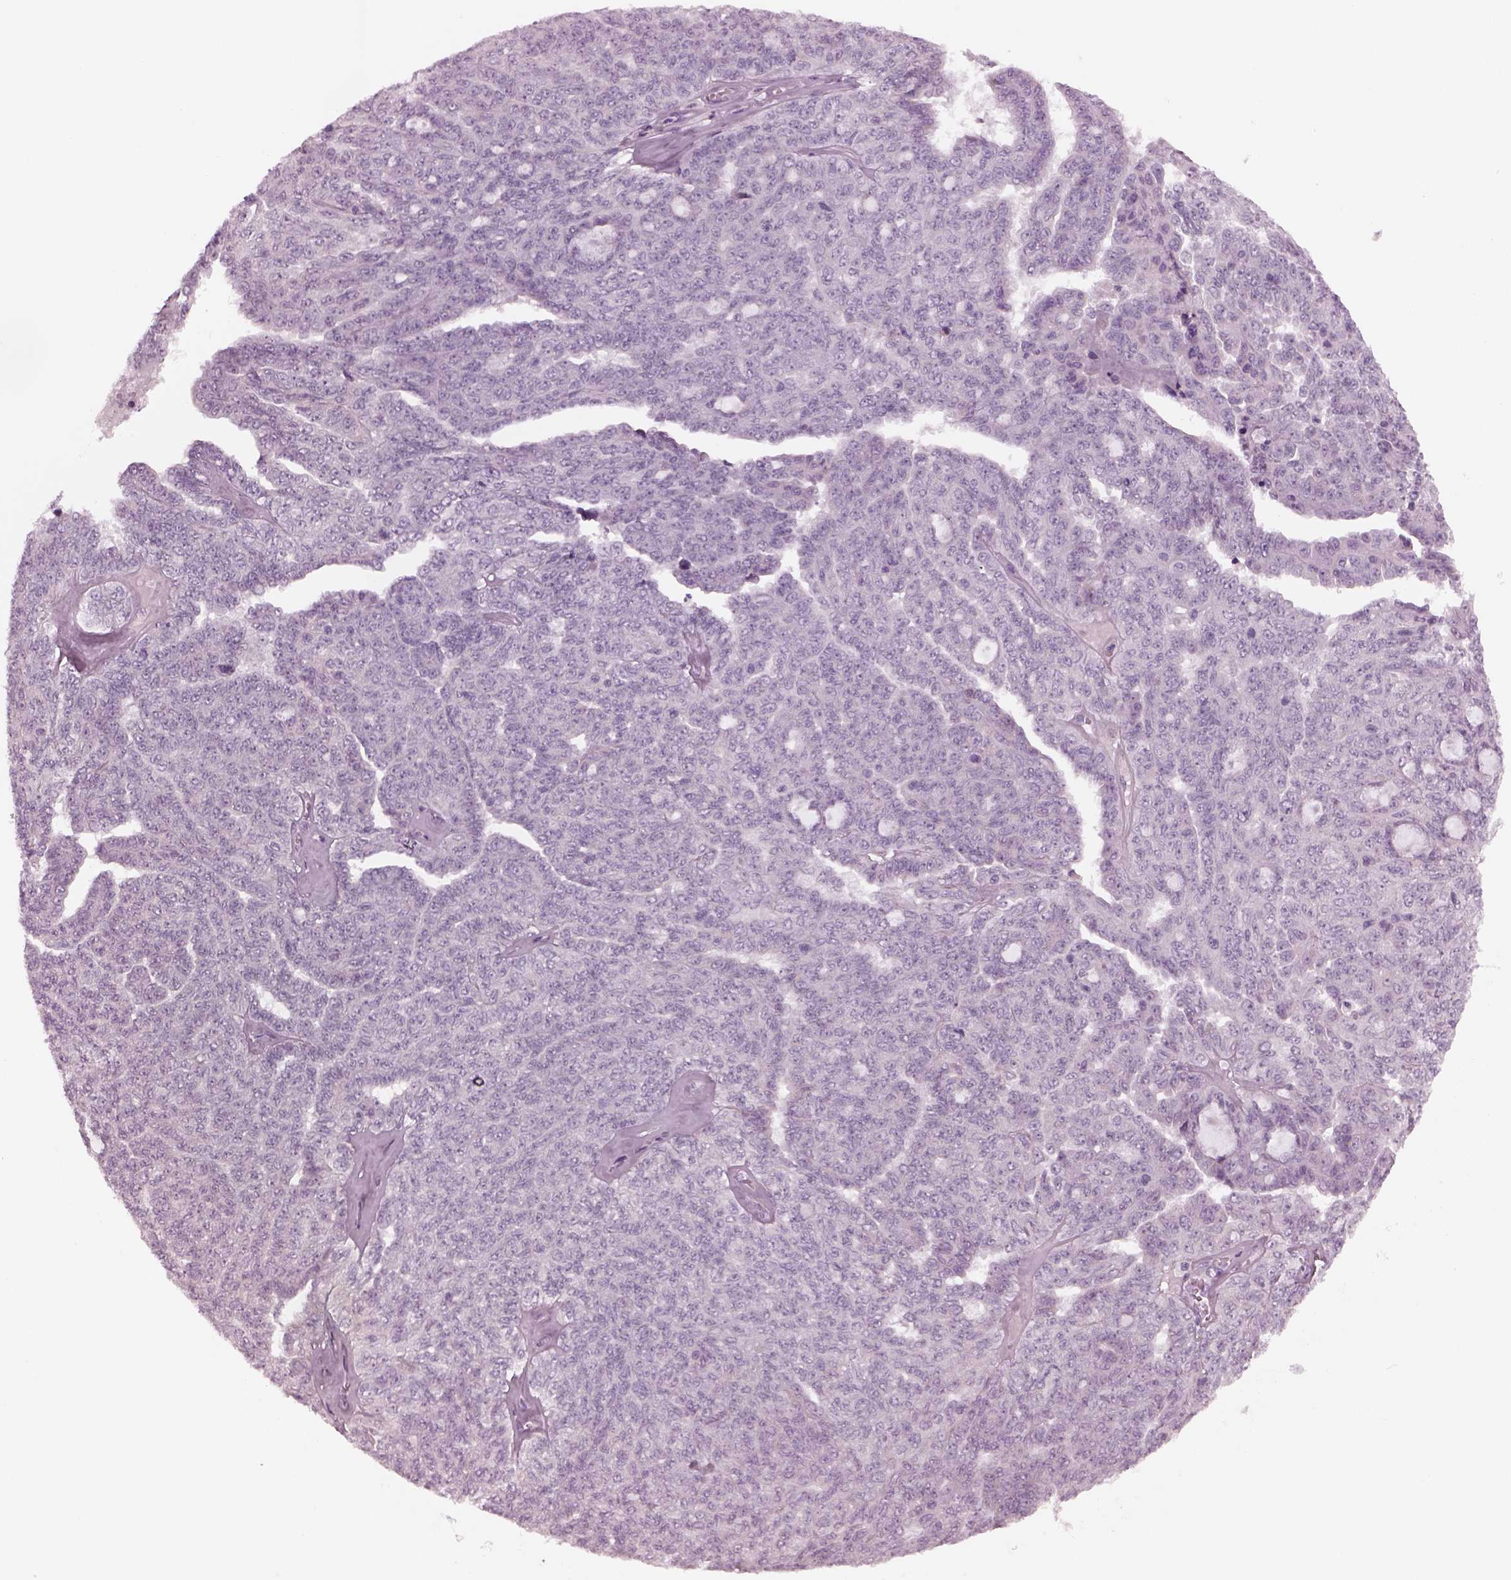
{"staining": {"intensity": "negative", "quantity": "none", "location": "none"}, "tissue": "ovarian cancer", "cell_type": "Tumor cells", "image_type": "cancer", "snomed": [{"axis": "morphology", "description": "Cystadenocarcinoma, serous, NOS"}, {"axis": "topography", "description": "Ovary"}], "caption": "Immunohistochemistry (IHC) micrograph of human ovarian serous cystadenocarcinoma stained for a protein (brown), which exhibits no staining in tumor cells. (Brightfield microscopy of DAB immunohistochemistry at high magnification).", "gene": "CYLC1", "patient": {"sex": "female", "age": 71}}